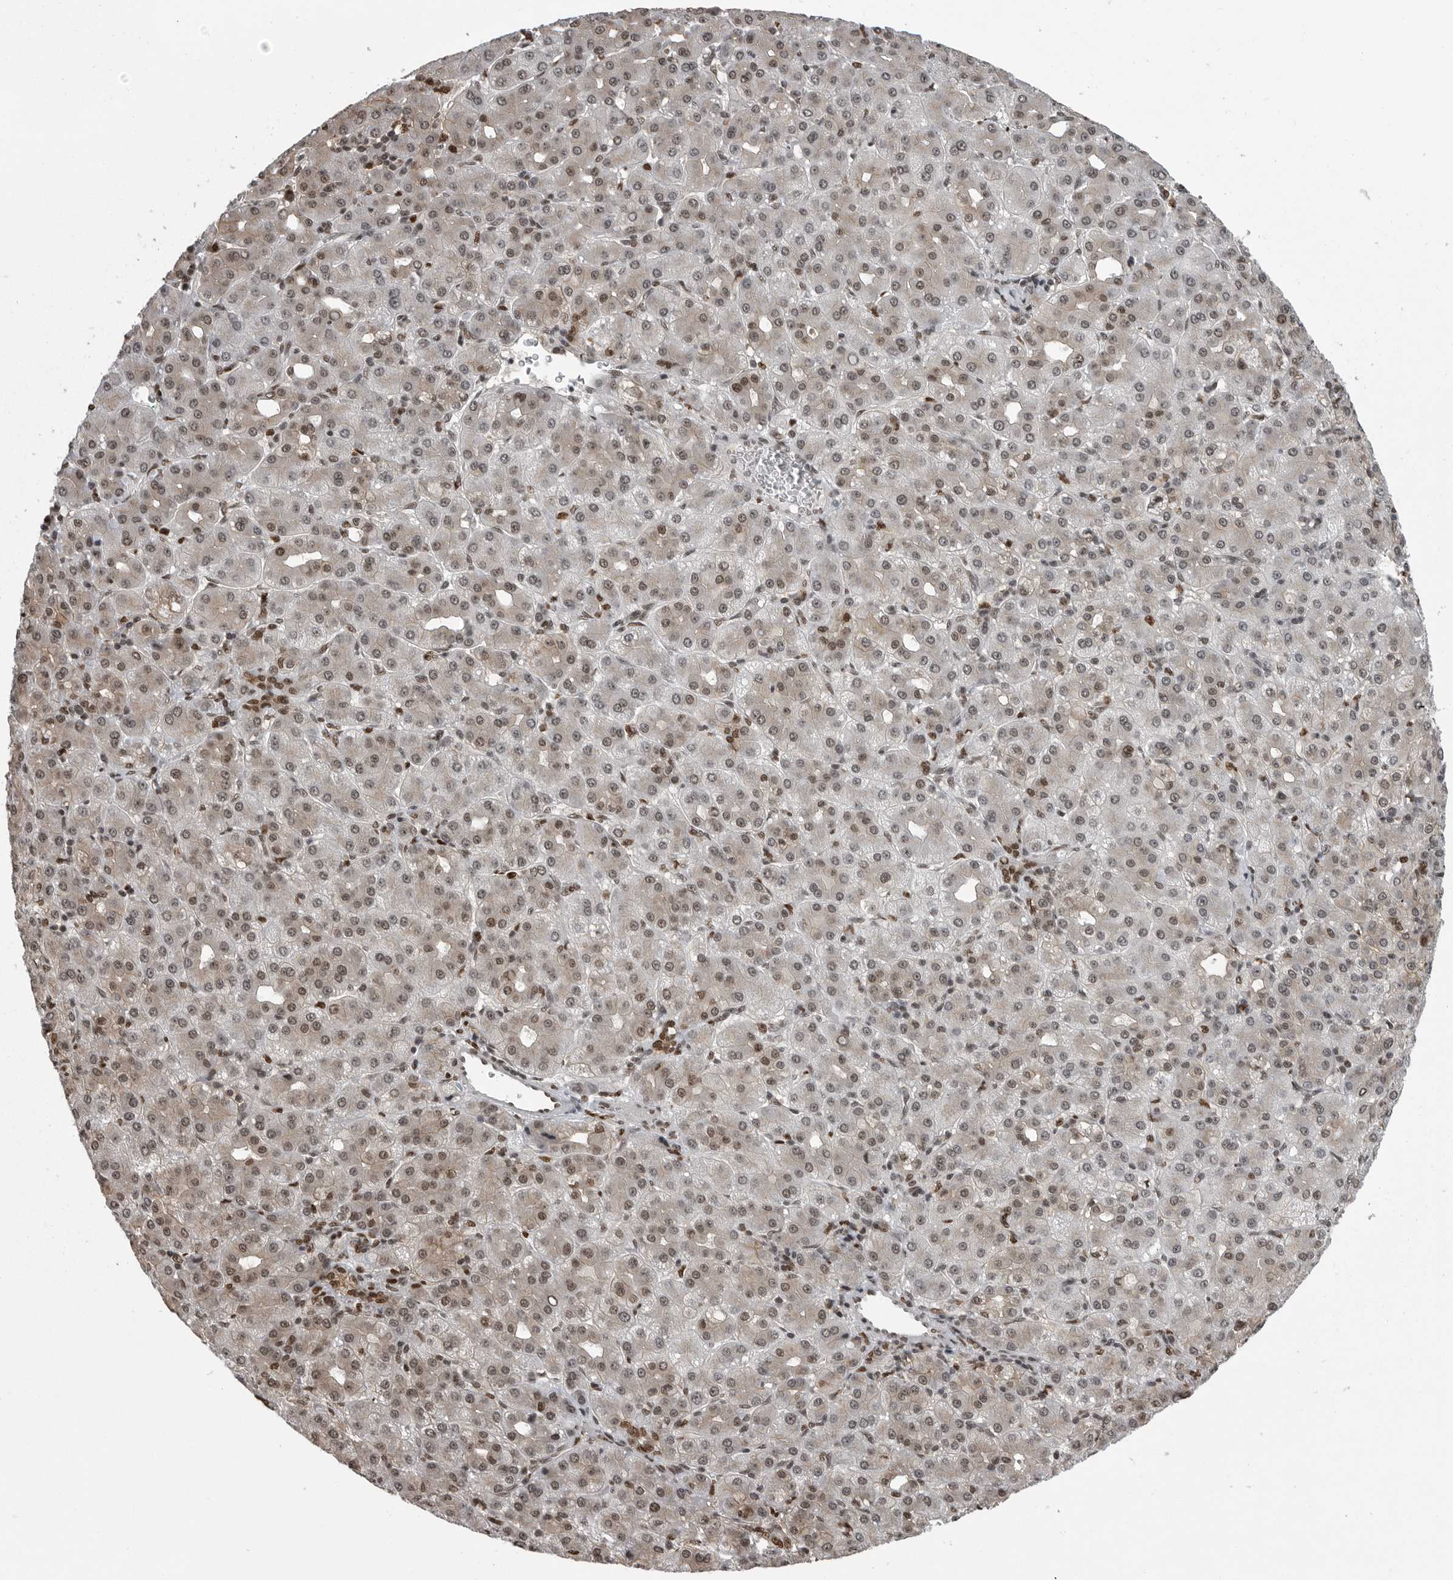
{"staining": {"intensity": "weak", "quantity": "25%-75%", "location": "nuclear"}, "tissue": "liver cancer", "cell_type": "Tumor cells", "image_type": "cancer", "snomed": [{"axis": "morphology", "description": "Carcinoma, Hepatocellular, NOS"}, {"axis": "topography", "description": "Liver"}], "caption": "Immunohistochemistry micrograph of liver cancer stained for a protein (brown), which displays low levels of weak nuclear staining in about 25%-75% of tumor cells.", "gene": "YAF2", "patient": {"sex": "male", "age": 65}}